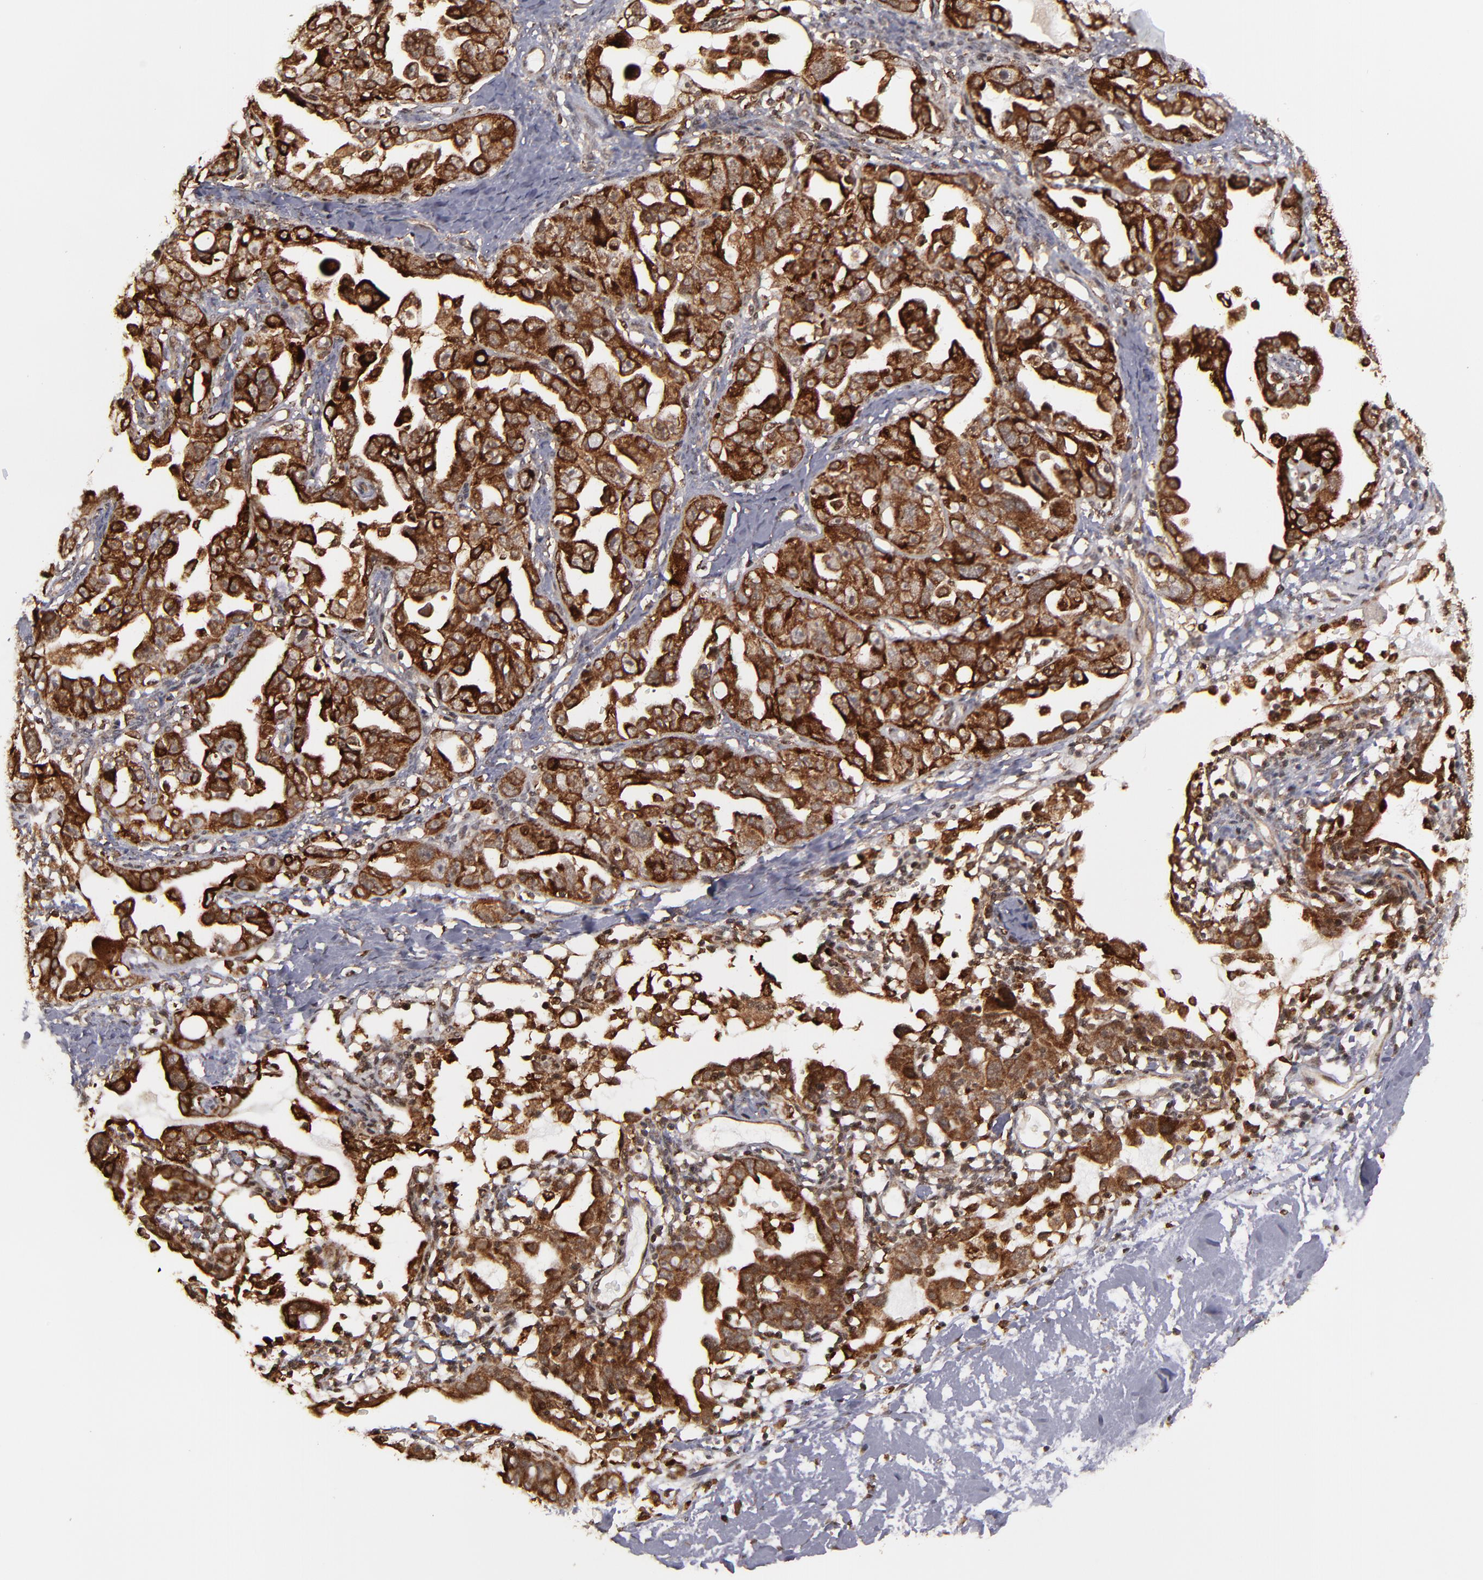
{"staining": {"intensity": "strong", "quantity": ">75%", "location": "cytoplasmic/membranous,nuclear"}, "tissue": "ovarian cancer", "cell_type": "Tumor cells", "image_type": "cancer", "snomed": [{"axis": "morphology", "description": "Cystadenocarcinoma, serous, NOS"}, {"axis": "topography", "description": "Ovary"}], "caption": "This photomicrograph shows immunohistochemistry (IHC) staining of human ovarian cancer (serous cystadenocarcinoma), with high strong cytoplasmic/membranous and nuclear expression in about >75% of tumor cells.", "gene": "RGS6", "patient": {"sex": "female", "age": 66}}